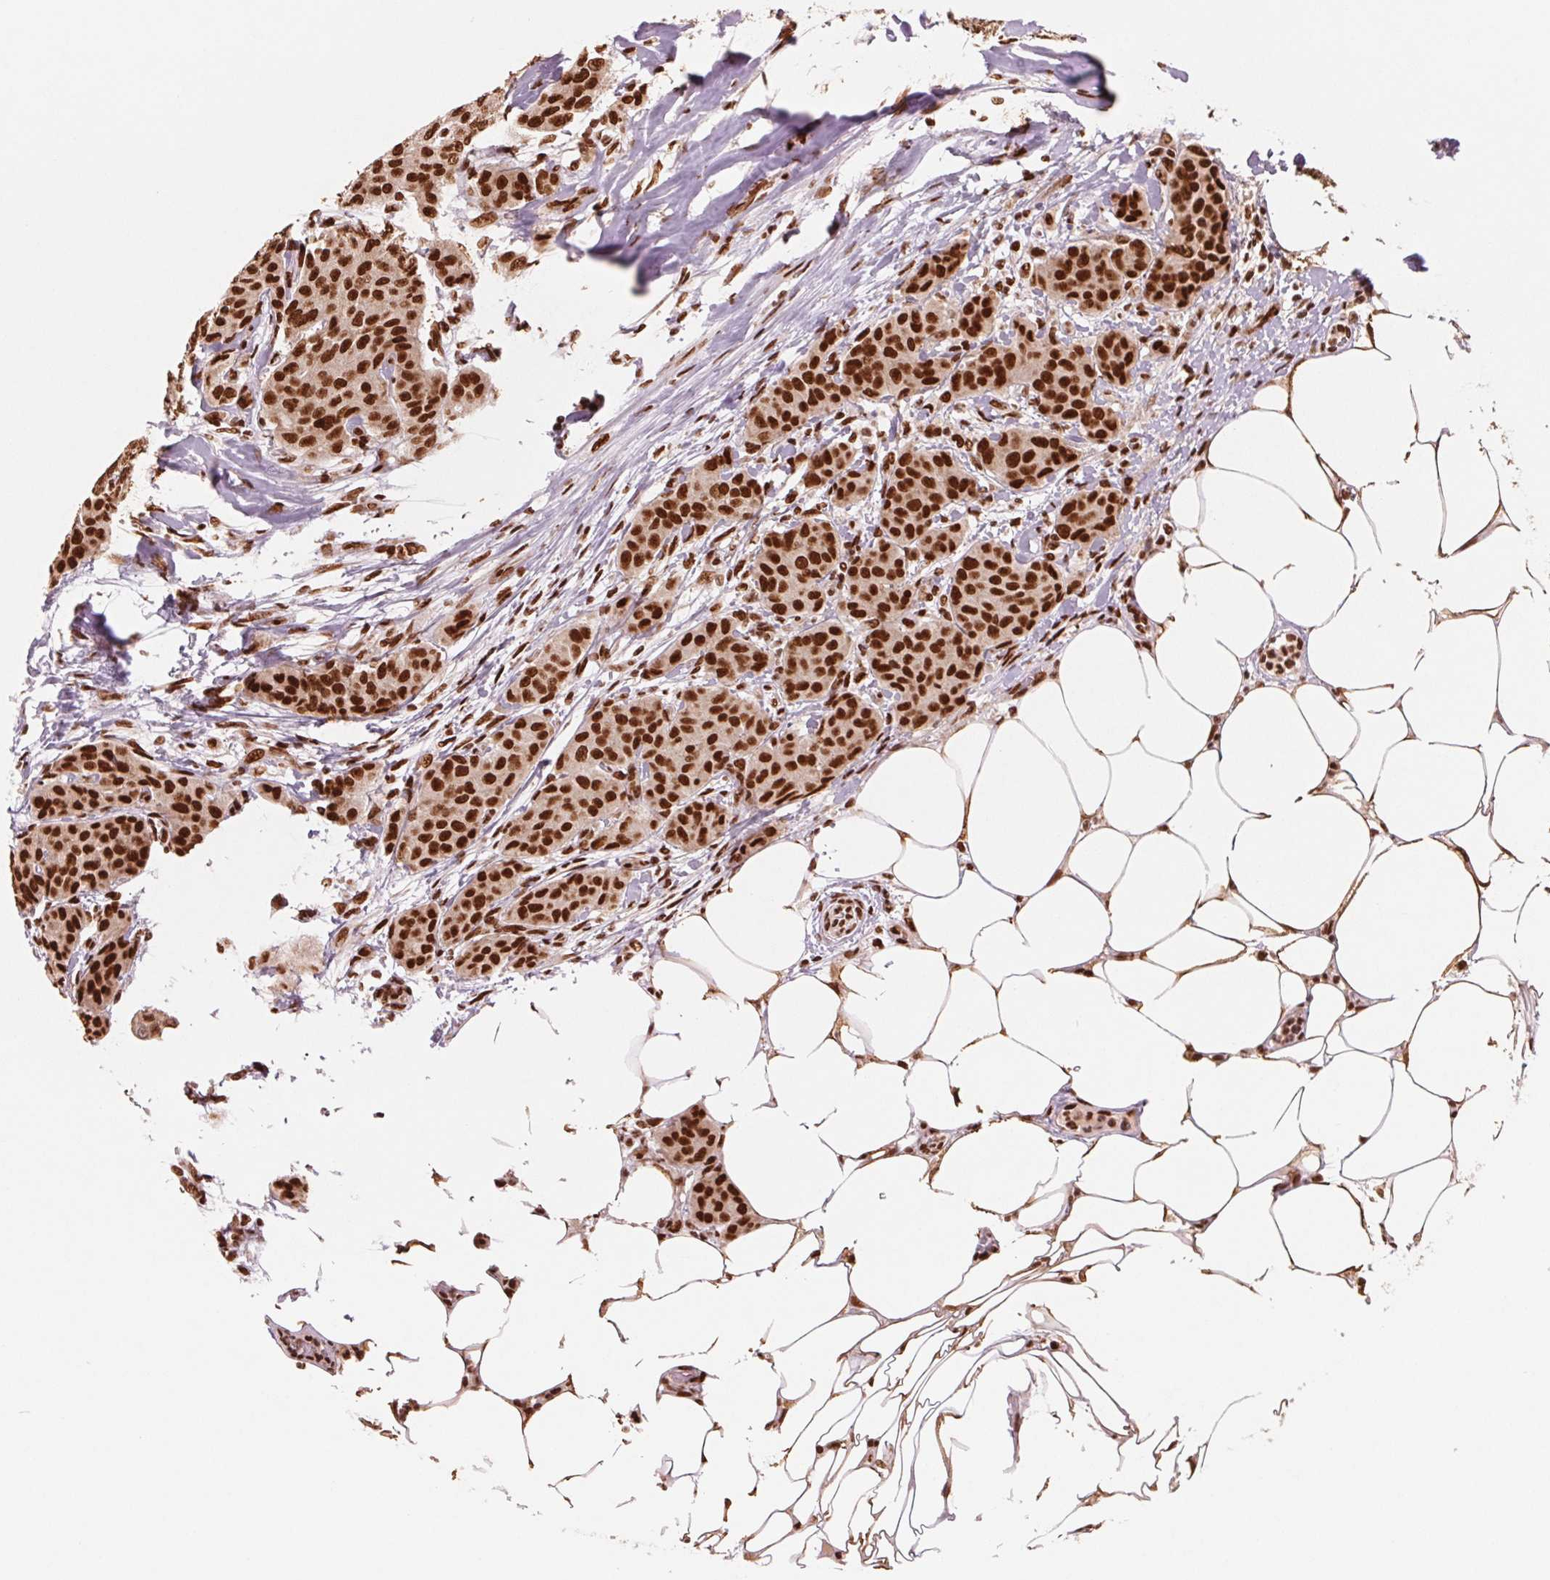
{"staining": {"intensity": "strong", "quantity": ">75%", "location": "nuclear"}, "tissue": "breast cancer", "cell_type": "Tumor cells", "image_type": "cancer", "snomed": [{"axis": "morphology", "description": "Duct carcinoma"}, {"axis": "topography", "description": "Breast"}], "caption": "An image of infiltrating ductal carcinoma (breast) stained for a protein displays strong nuclear brown staining in tumor cells.", "gene": "TTLL9", "patient": {"sex": "female", "age": 91}}